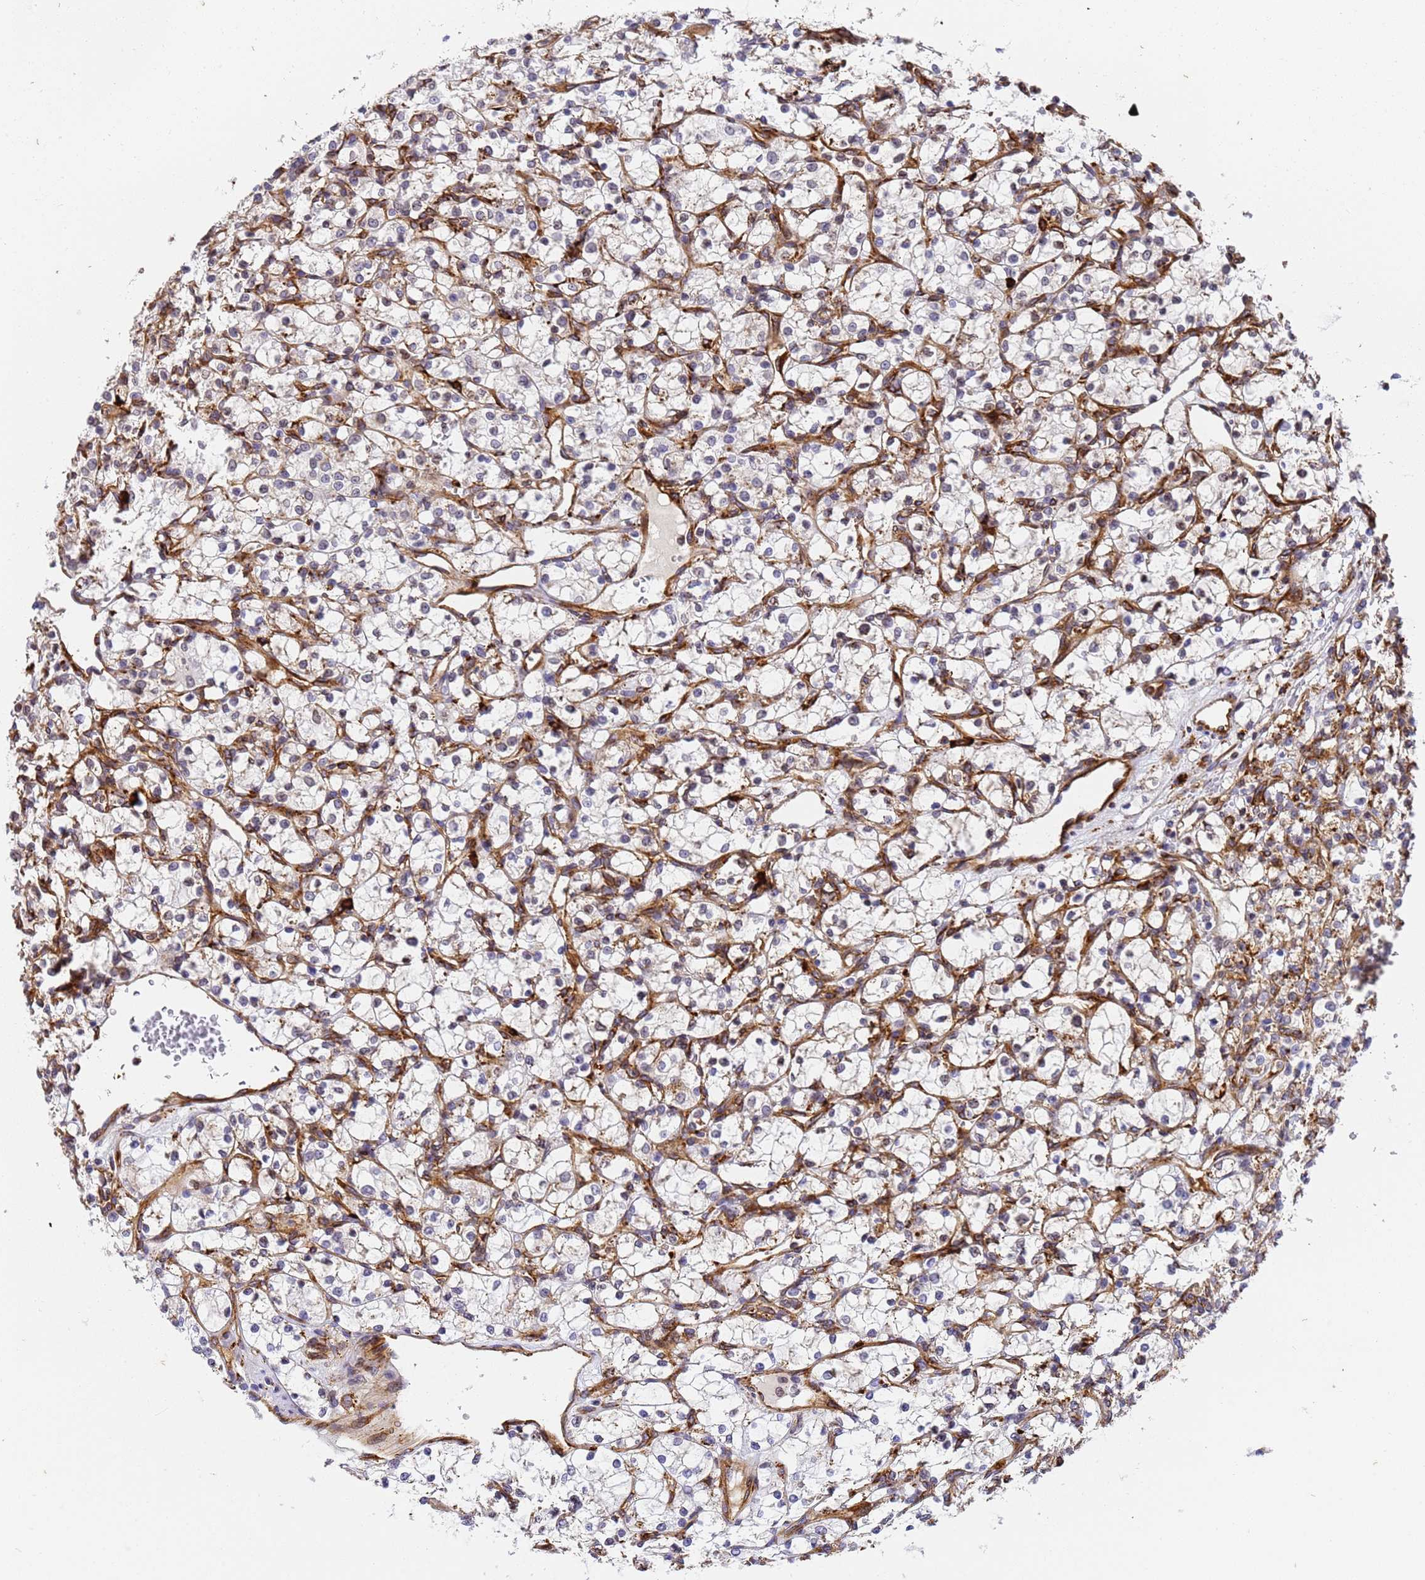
{"staining": {"intensity": "moderate", "quantity": "25%-75%", "location": "cytoplasmic/membranous"}, "tissue": "renal cancer", "cell_type": "Tumor cells", "image_type": "cancer", "snomed": [{"axis": "morphology", "description": "Adenocarcinoma, NOS"}, {"axis": "topography", "description": "Kidney"}], "caption": "A micrograph of human renal cancer (adenocarcinoma) stained for a protein demonstrates moderate cytoplasmic/membranous brown staining in tumor cells.", "gene": "IGFBP7", "patient": {"sex": "female", "age": 69}}